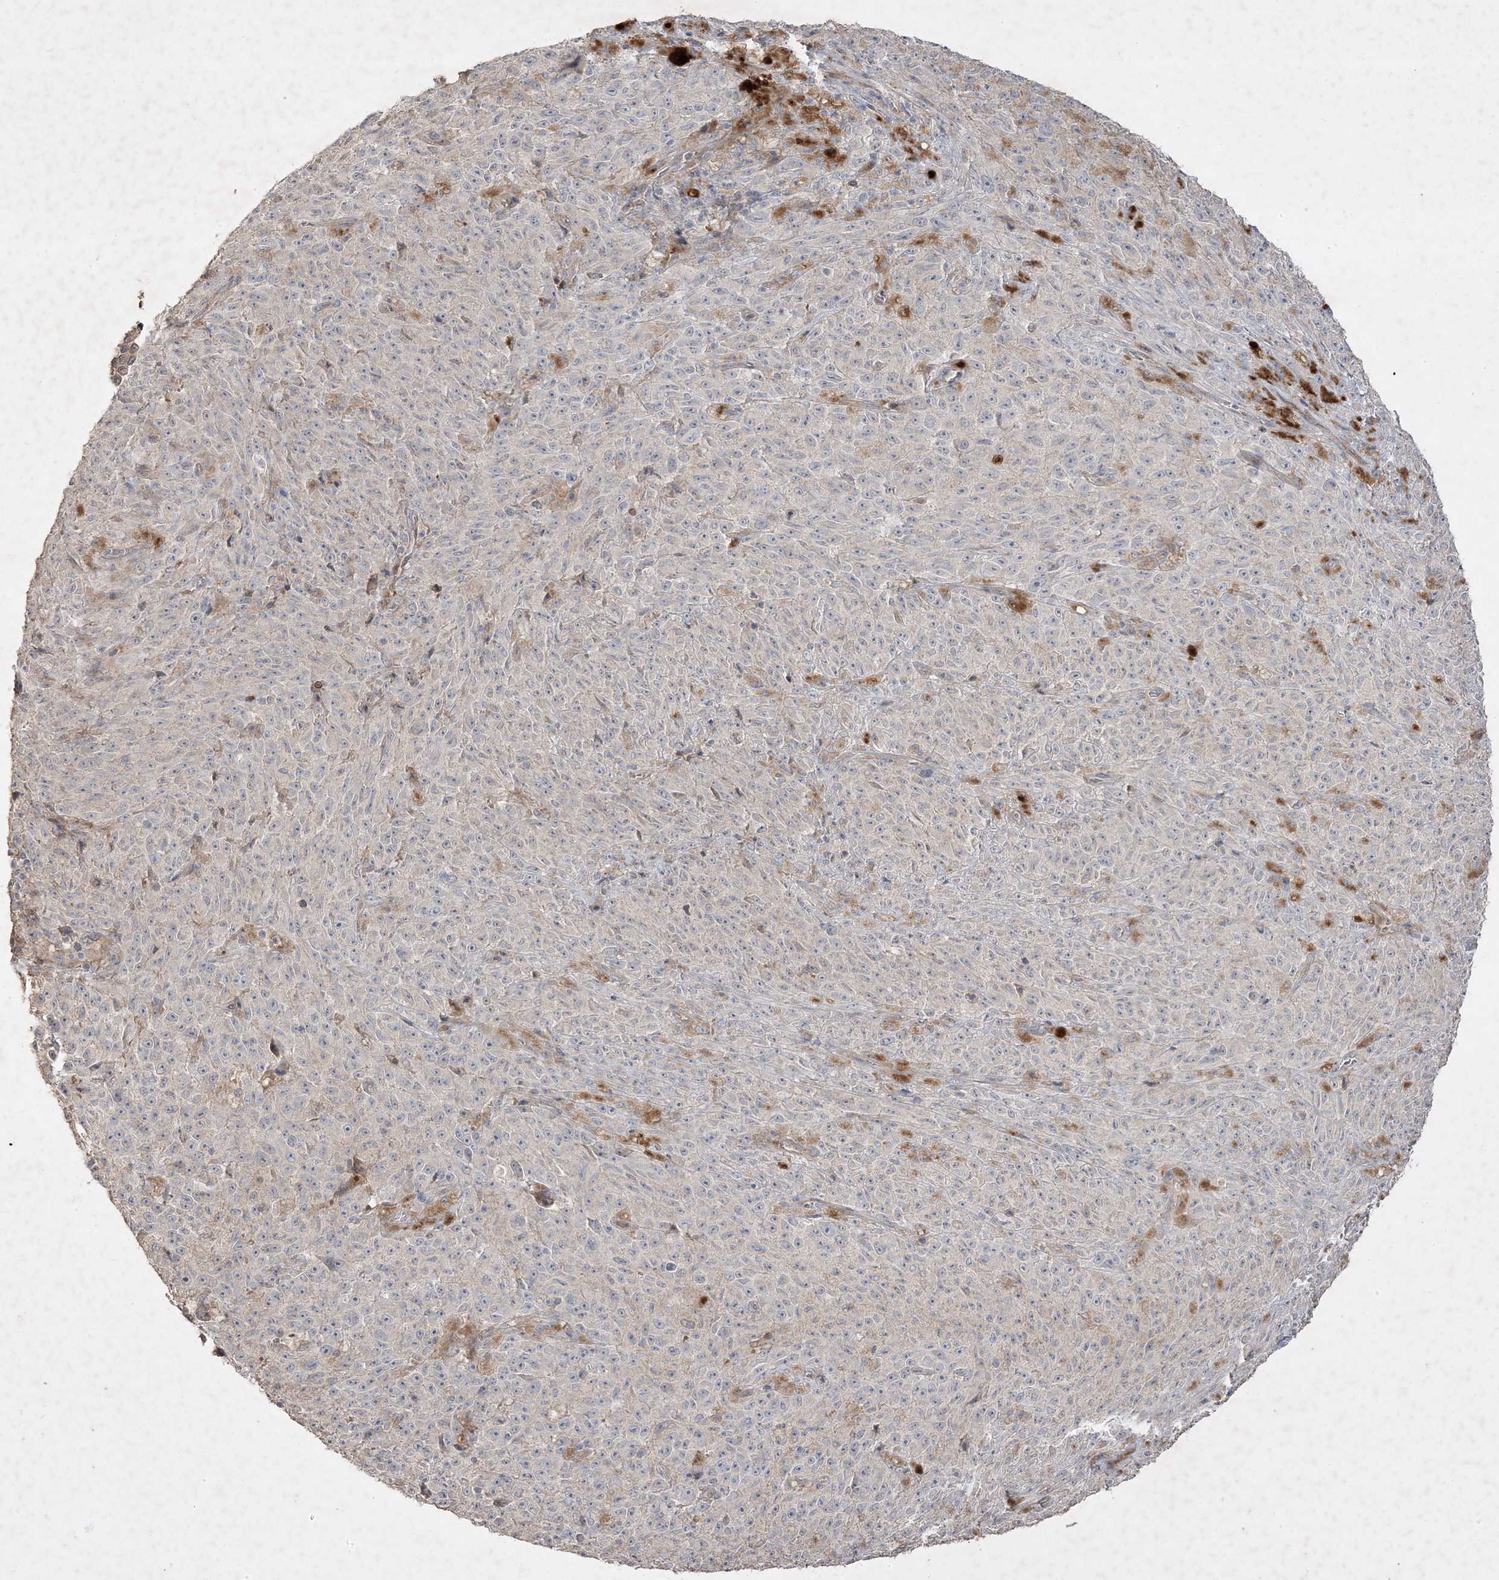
{"staining": {"intensity": "negative", "quantity": "none", "location": "none"}, "tissue": "melanoma", "cell_type": "Tumor cells", "image_type": "cancer", "snomed": [{"axis": "morphology", "description": "Malignant melanoma, NOS"}, {"axis": "topography", "description": "Skin"}], "caption": "Malignant melanoma stained for a protein using IHC demonstrates no expression tumor cells.", "gene": "RGL4", "patient": {"sex": "female", "age": 82}}